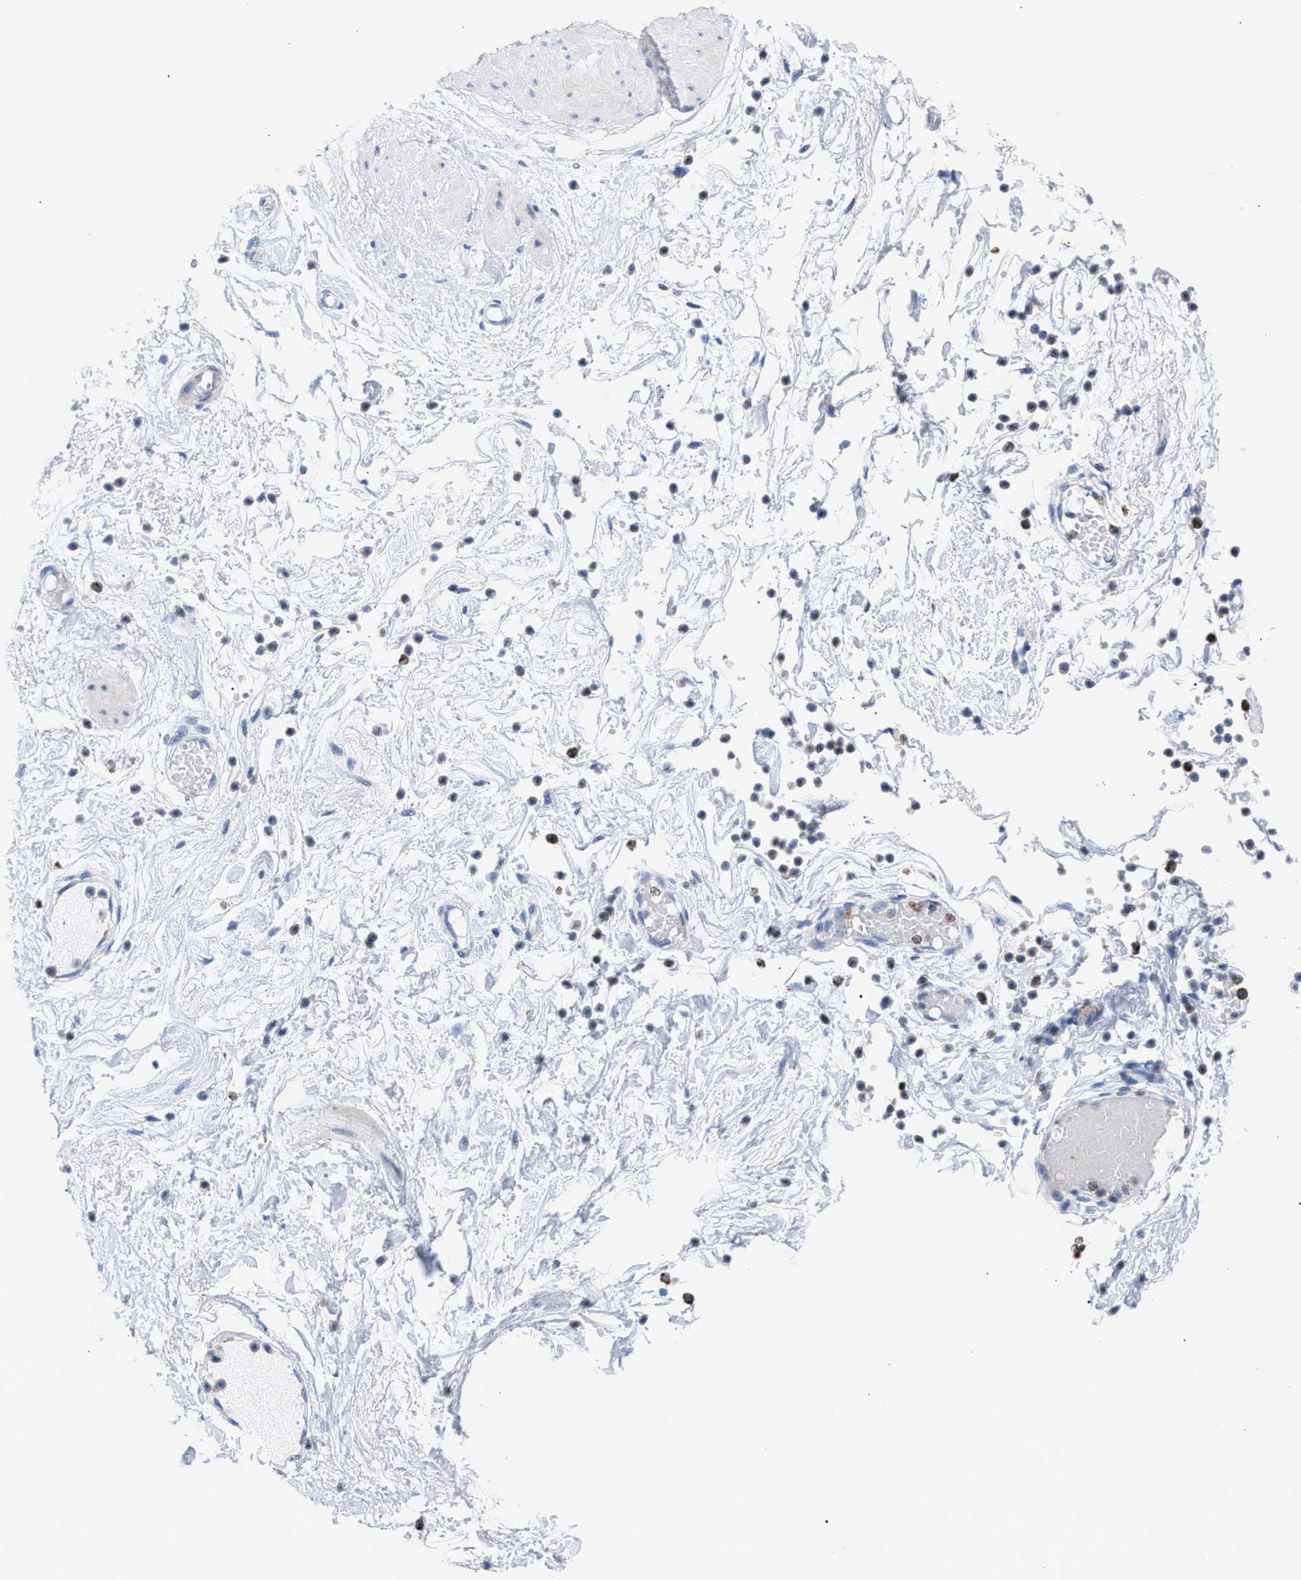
{"staining": {"intensity": "negative", "quantity": "none", "location": "none"}, "tissue": "adipose tissue", "cell_type": "Adipocytes", "image_type": "normal", "snomed": [{"axis": "morphology", "description": "Normal tissue, NOS"}, {"axis": "topography", "description": "Soft tissue"}, {"axis": "topography", "description": "Vascular tissue"}], "caption": "An image of adipose tissue stained for a protein reveals no brown staining in adipocytes.", "gene": "TACC3", "patient": {"sex": "female", "age": 35}}